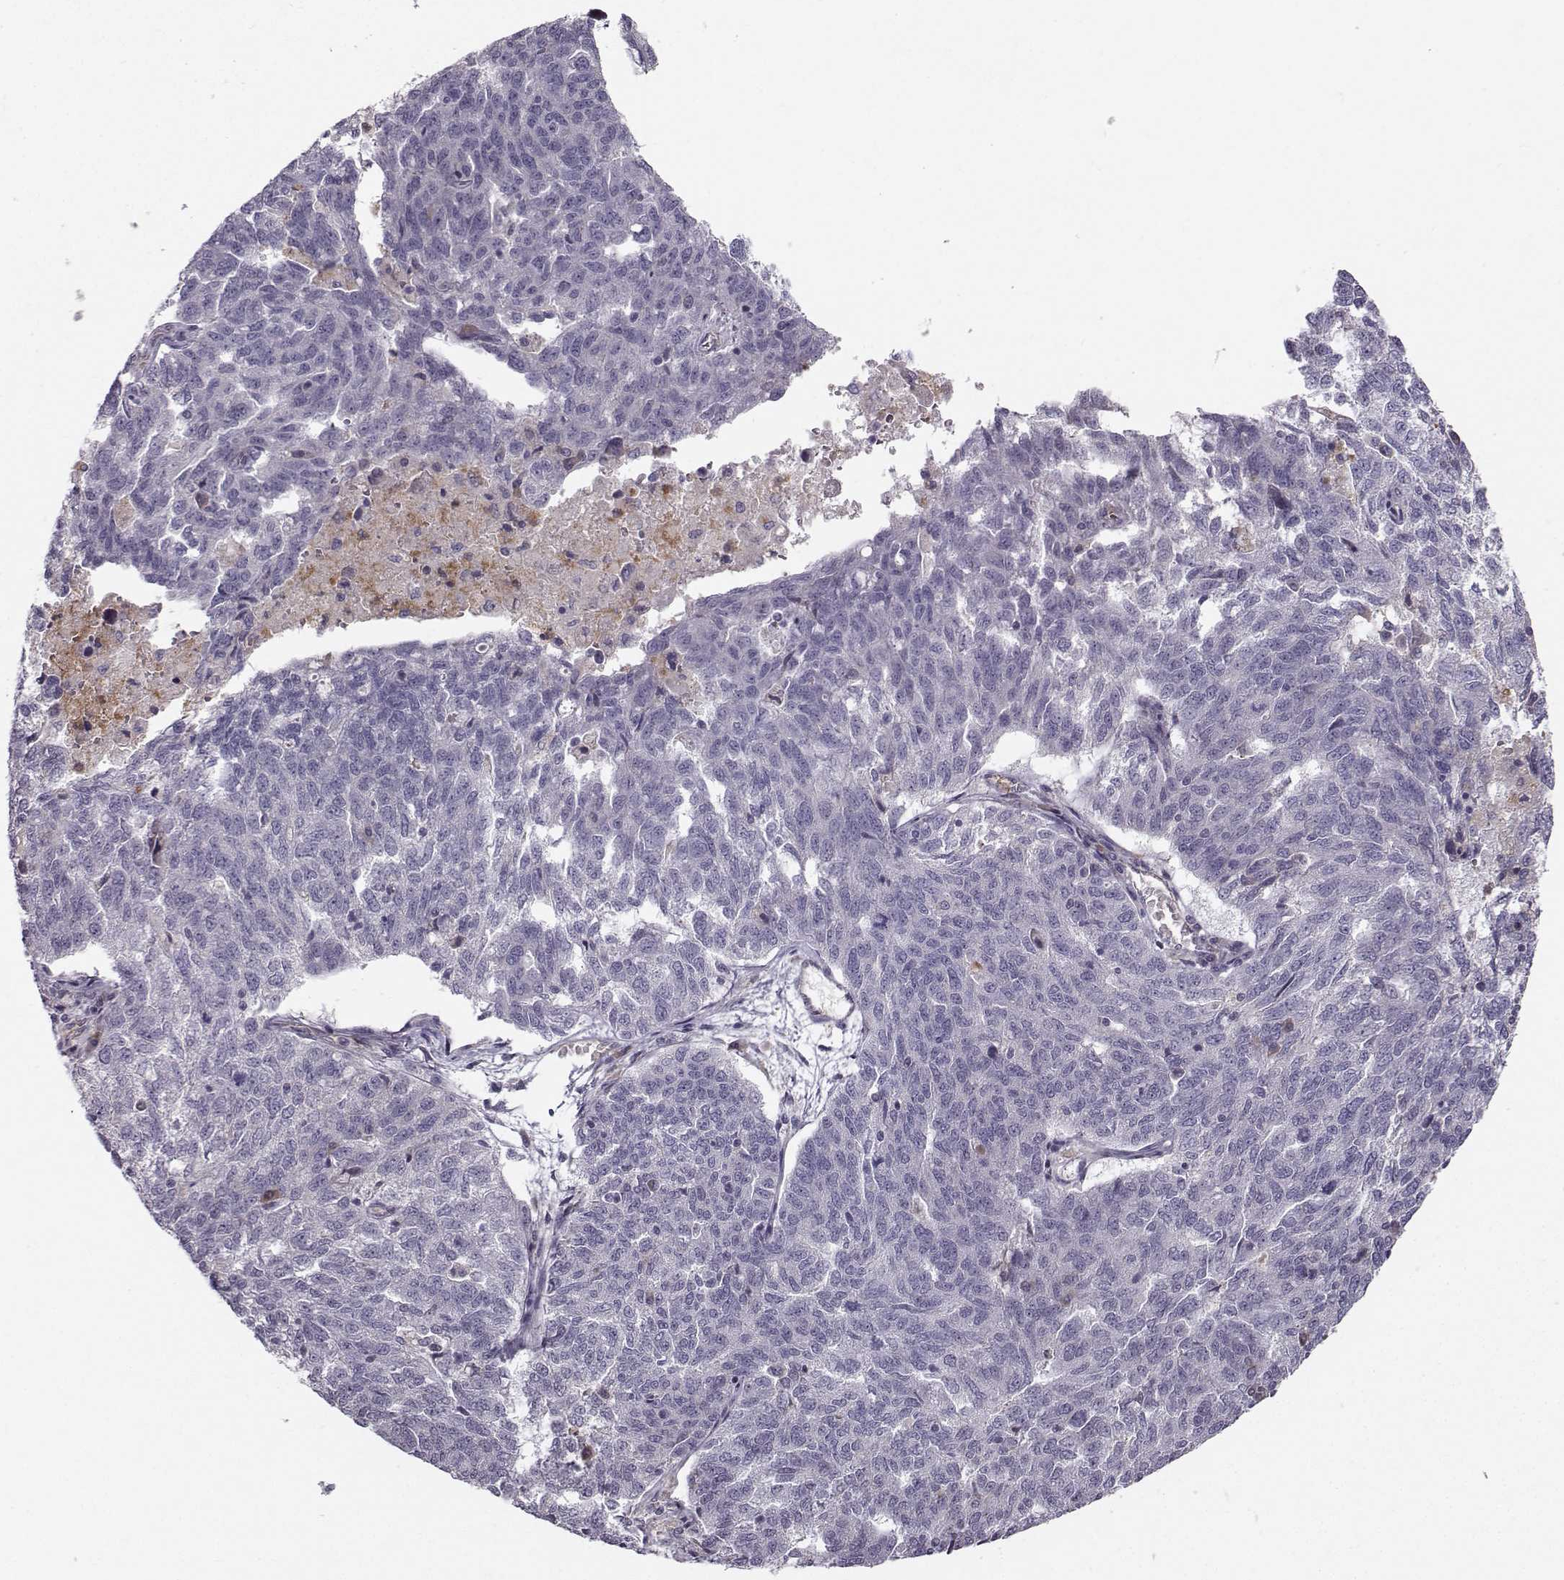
{"staining": {"intensity": "negative", "quantity": "none", "location": "none"}, "tissue": "ovarian cancer", "cell_type": "Tumor cells", "image_type": "cancer", "snomed": [{"axis": "morphology", "description": "Cystadenocarcinoma, serous, NOS"}, {"axis": "topography", "description": "Ovary"}], "caption": "DAB (3,3'-diaminobenzidine) immunohistochemical staining of human ovarian cancer reveals no significant expression in tumor cells.", "gene": "OPRD1", "patient": {"sex": "female", "age": 71}}